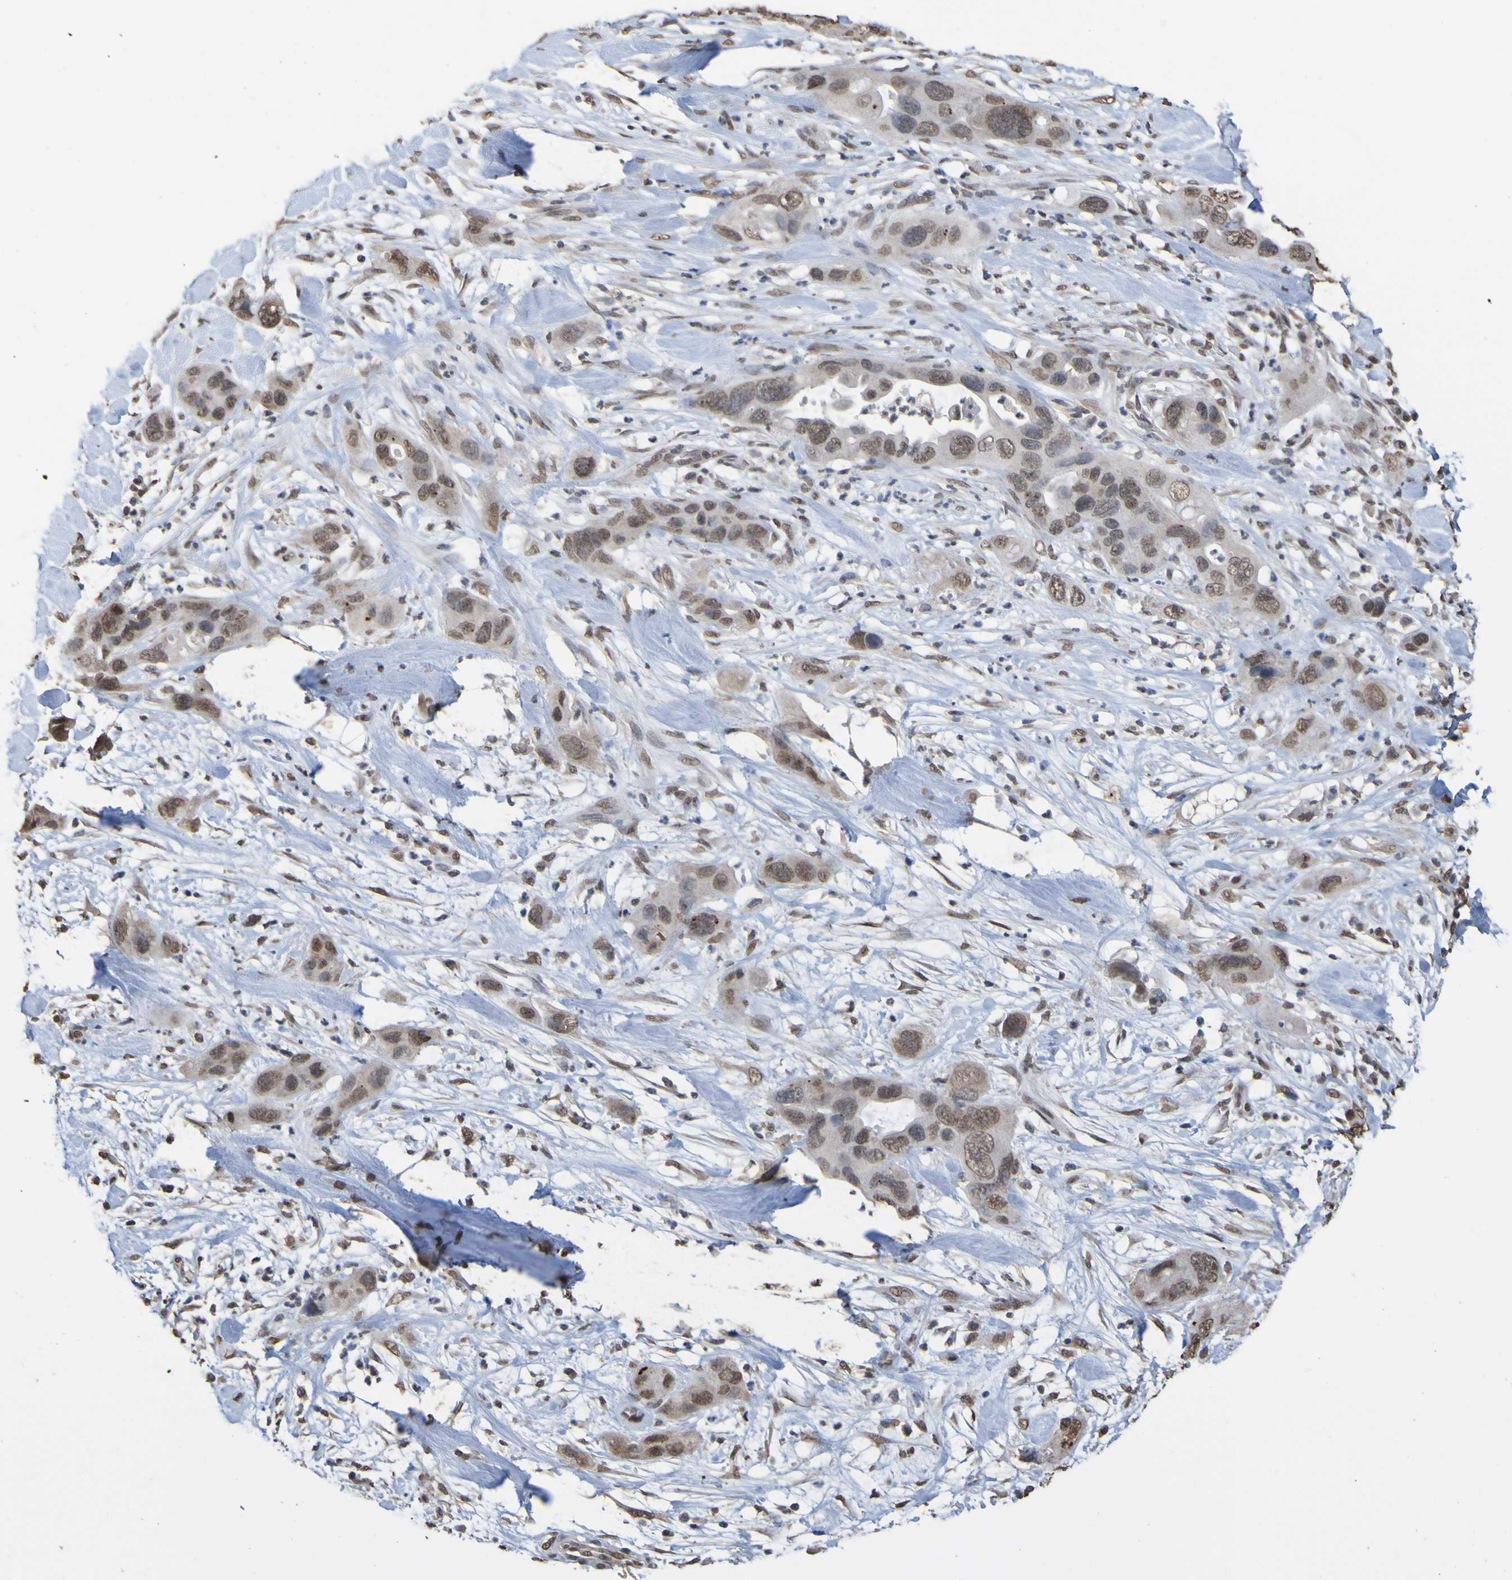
{"staining": {"intensity": "moderate", "quantity": ">75%", "location": "cytoplasmic/membranous,nuclear"}, "tissue": "pancreatic cancer", "cell_type": "Tumor cells", "image_type": "cancer", "snomed": [{"axis": "morphology", "description": "Adenocarcinoma, NOS"}, {"axis": "topography", "description": "Pancreas"}], "caption": "Brown immunohistochemical staining in human adenocarcinoma (pancreatic) exhibits moderate cytoplasmic/membranous and nuclear staining in approximately >75% of tumor cells. Using DAB (3,3'-diaminobenzidine) (brown) and hematoxylin (blue) stains, captured at high magnification using brightfield microscopy.", "gene": "ALKBH2", "patient": {"sex": "female", "age": 71}}